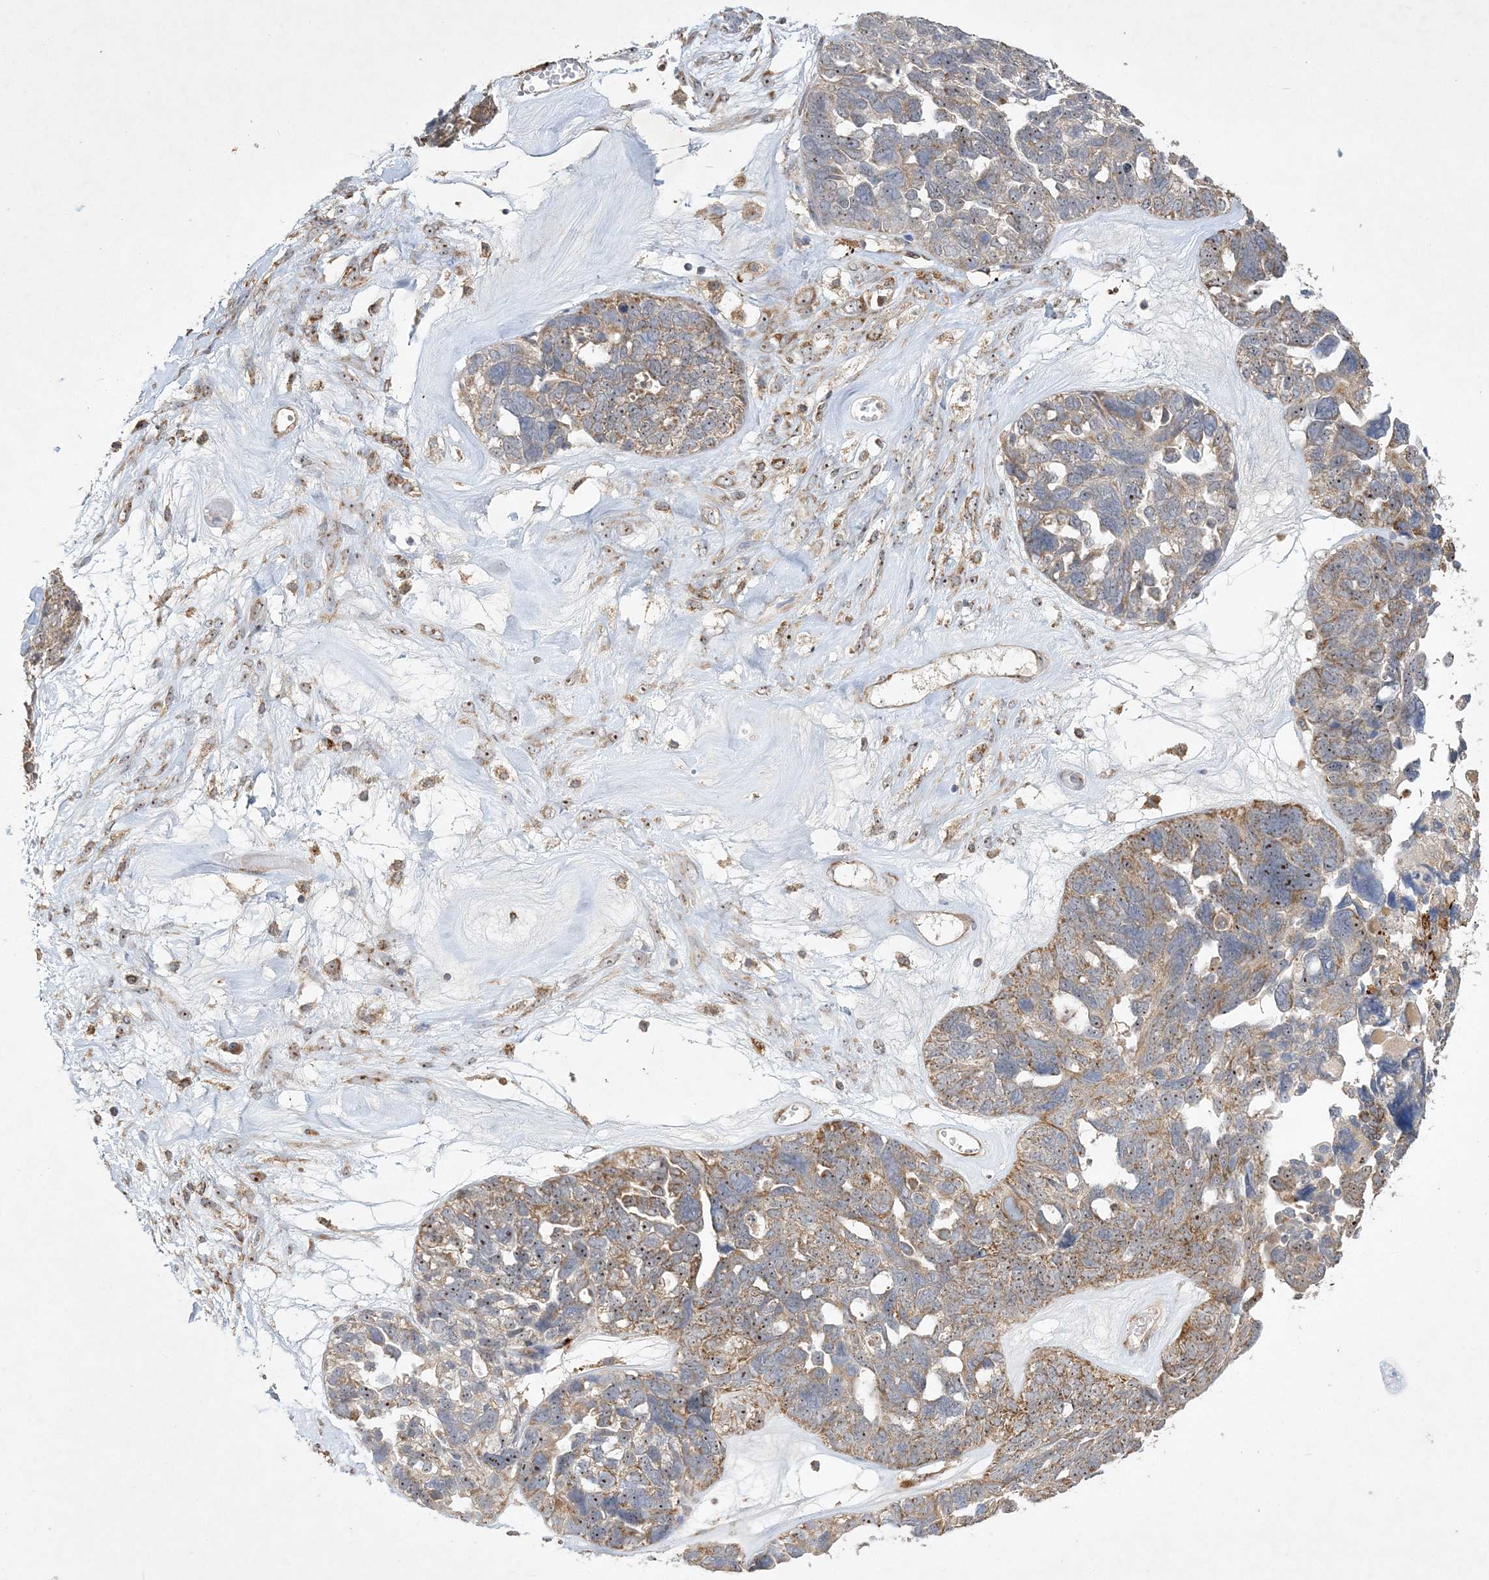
{"staining": {"intensity": "moderate", "quantity": ">75%", "location": "cytoplasmic/membranous,nuclear"}, "tissue": "ovarian cancer", "cell_type": "Tumor cells", "image_type": "cancer", "snomed": [{"axis": "morphology", "description": "Cystadenocarcinoma, serous, NOS"}, {"axis": "topography", "description": "Ovary"}], "caption": "A histopathology image of human ovarian serous cystadenocarcinoma stained for a protein reveals moderate cytoplasmic/membranous and nuclear brown staining in tumor cells. Nuclei are stained in blue.", "gene": "FEZ2", "patient": {"sex": "female", "age": 79}}